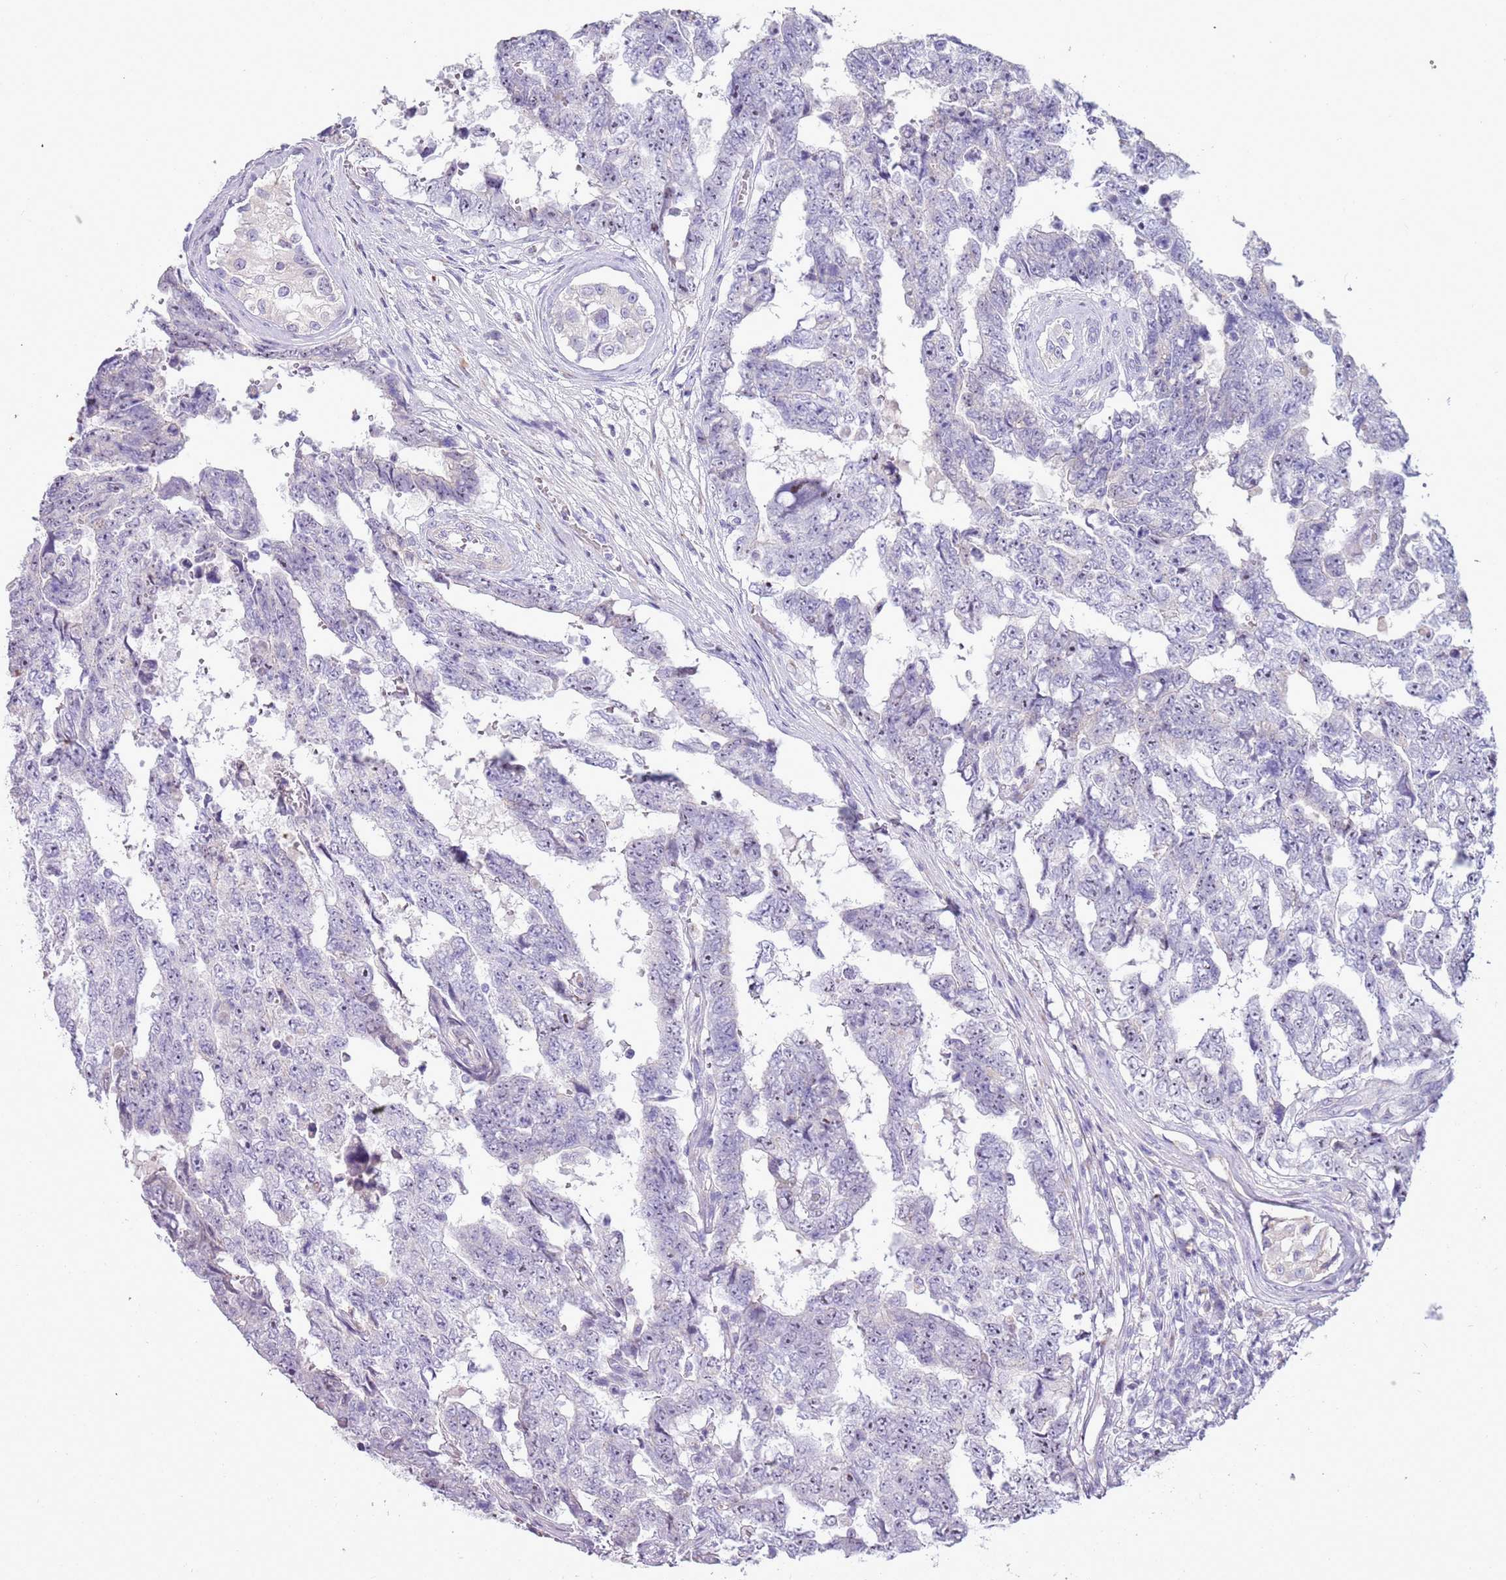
{"staining": {"intensity": "negative", "quantity": "none", "location": "none"}, "tissue": "testis cancer", "cell_type": "Tumor cells", "image_type": "cancer", "snomed": [{"axis": "morphology", "description": "Normal tissue, NOS"}, {"axis": "morphology", "description": "Carcinoma, Embryonal, NOS"}, {"axis": "topography", "description": "Testis"}, {"axis": "topography", "description": "Epididymis"}], "caption": "High magnification brightfield microscopy of testis cancer stained with DAB (brown) and counterstained with hematoxylin (blue): tumor cells show no significant staining.", "gene": "NBPF6", "patient": {"sex": "male", "age": 25}}